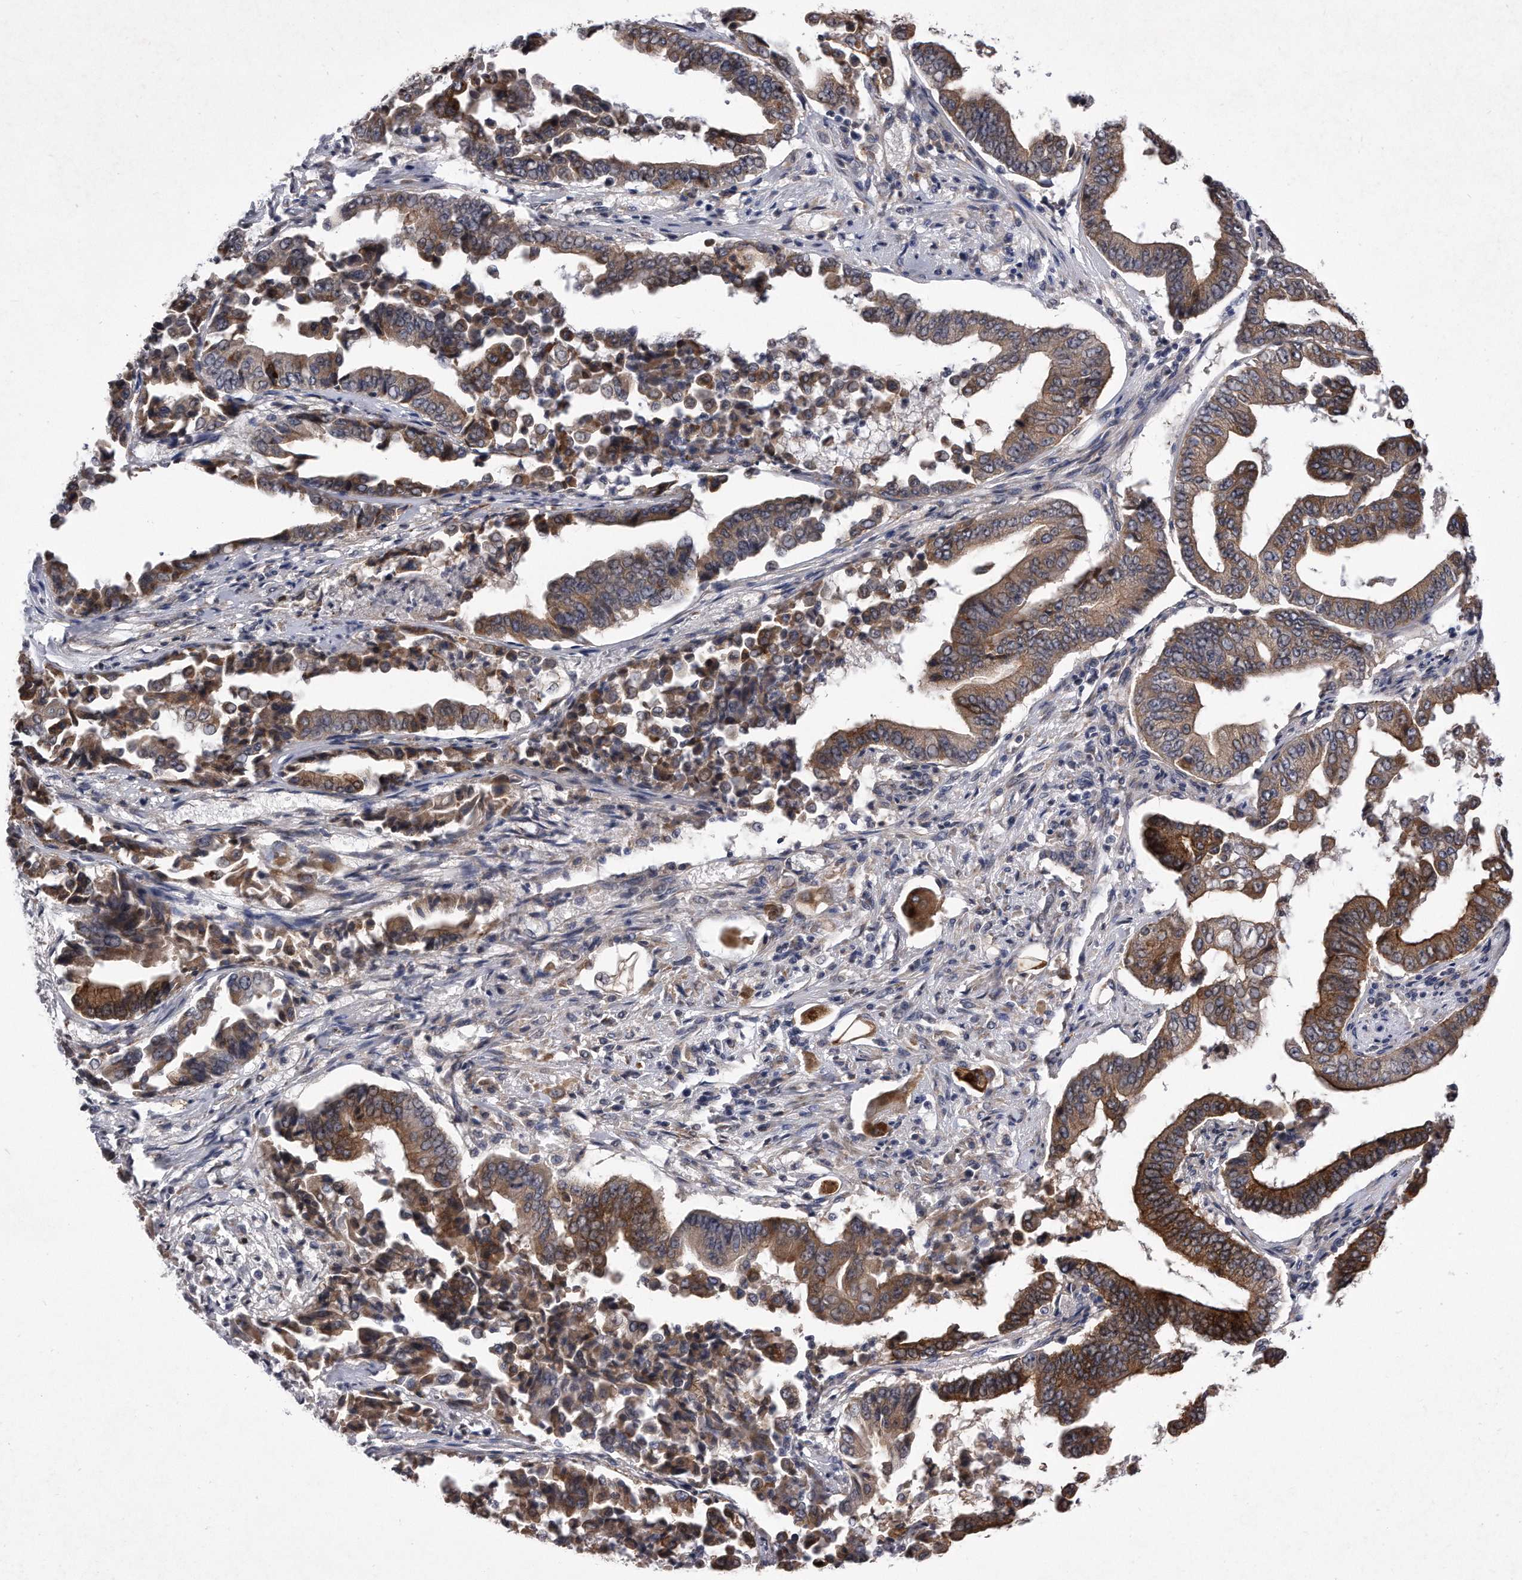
{"staining": {"intensity": "moderate", "quantity": ">75%", "location": "cytoplasmic/membranous"}, "tissue": "pancreatic cancer", "cell_type": "Tumor cells", "image_type": "cancer", "snomed": [{"axis": "morphology", "description": "Adenocarcinoma, NOS"}, {"axis": "topography", "description": "Pancreas"}], "caption": "Brown immunohistochemical staining in pancreatic cancer exhibits moderate cytoplasmic/membranous expression in about >75% of tumor cells.", "gene": "DAB1", "patient": {"sex": "female", "age": 77}}